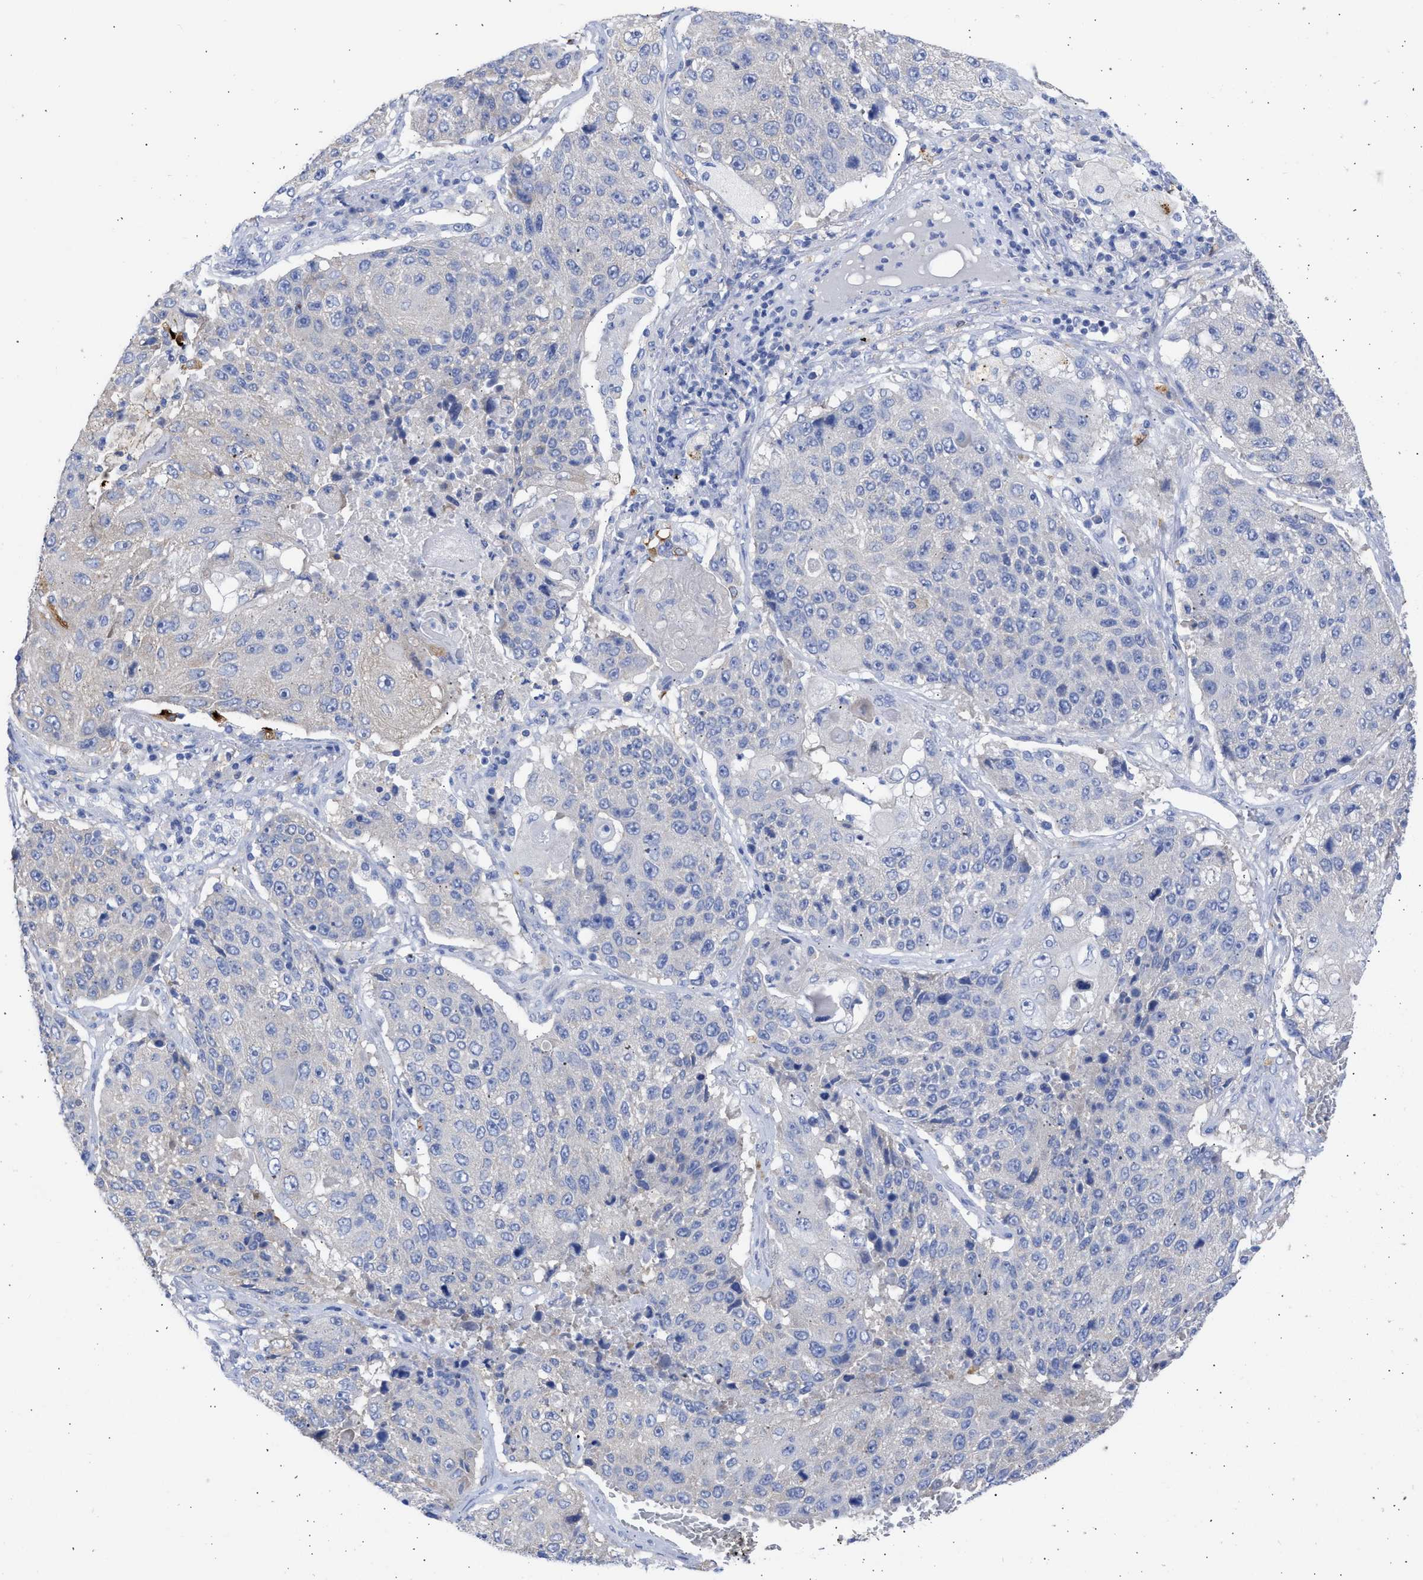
{"staining": {"intensity": "negative", "quantity": "none", "location": "none"}, "tissue": "lung cancer", "cell_type": "Tumor cells", "image_type": "cancer", "snomed": [{"axis": "morphology", "description": "Squamous cell carcinoma, NOS"}, {"axis": "topography", "description": "Lung"}], "caption": "This is an IHC image of squamous cell carcinoma (lung). There is no positivity in tumor cells.", "gene": "RSPH1", "patient": {"sex": "male", "age": 61}}